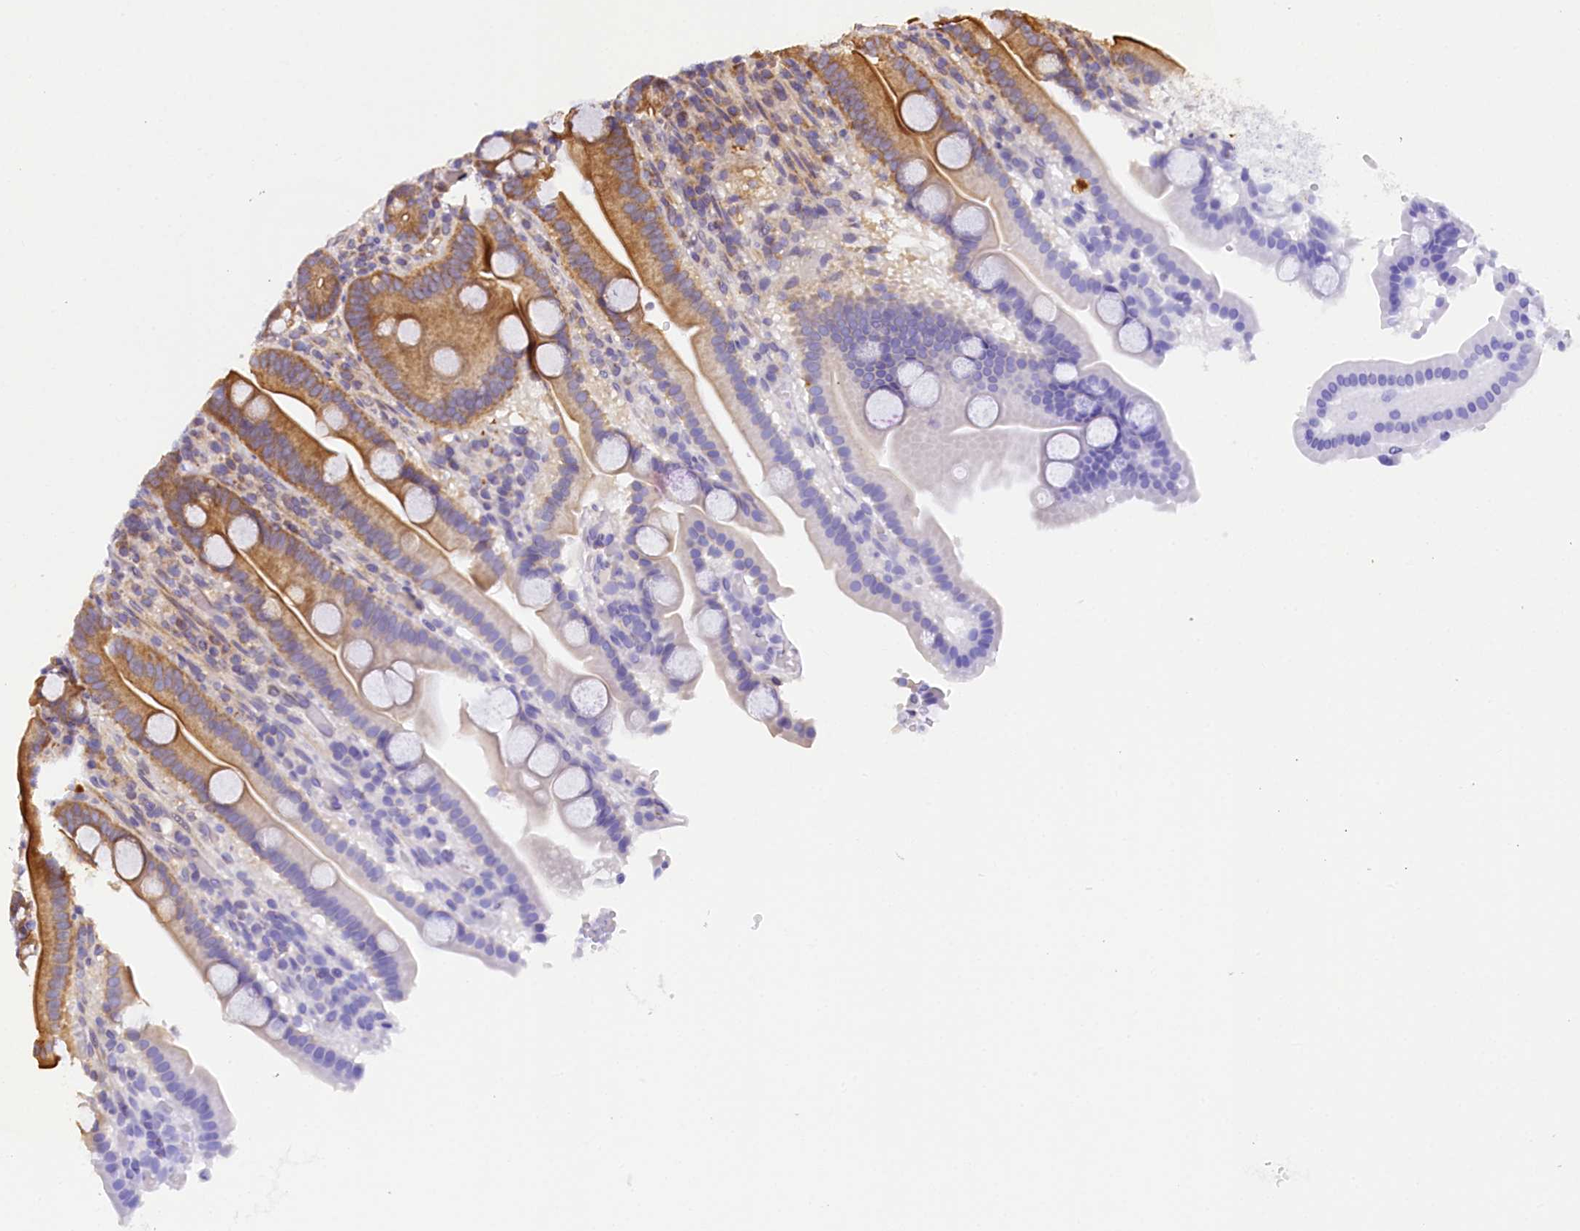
{"staining": {"intensity": "moderate", "quantity": "25%-75%", "location": "cytoplasmic/membranous"}, "tissue": "duodenum", "cell_type": "Glandular cells", "image_type": "normal", "snomed": [{"axis": "morphology", "description": "Normal tissue, NOS"}, {"axis": "topography", "description": "Duodenum"}], "caption": "Duodenum stained with a brown dye reveals moderate cytoplasmic/membranous positive expression in approximately 25%-75% of glandular cells.", "gene": "SUPV3L1", "patient": {"sex": "male", "age": 55}}